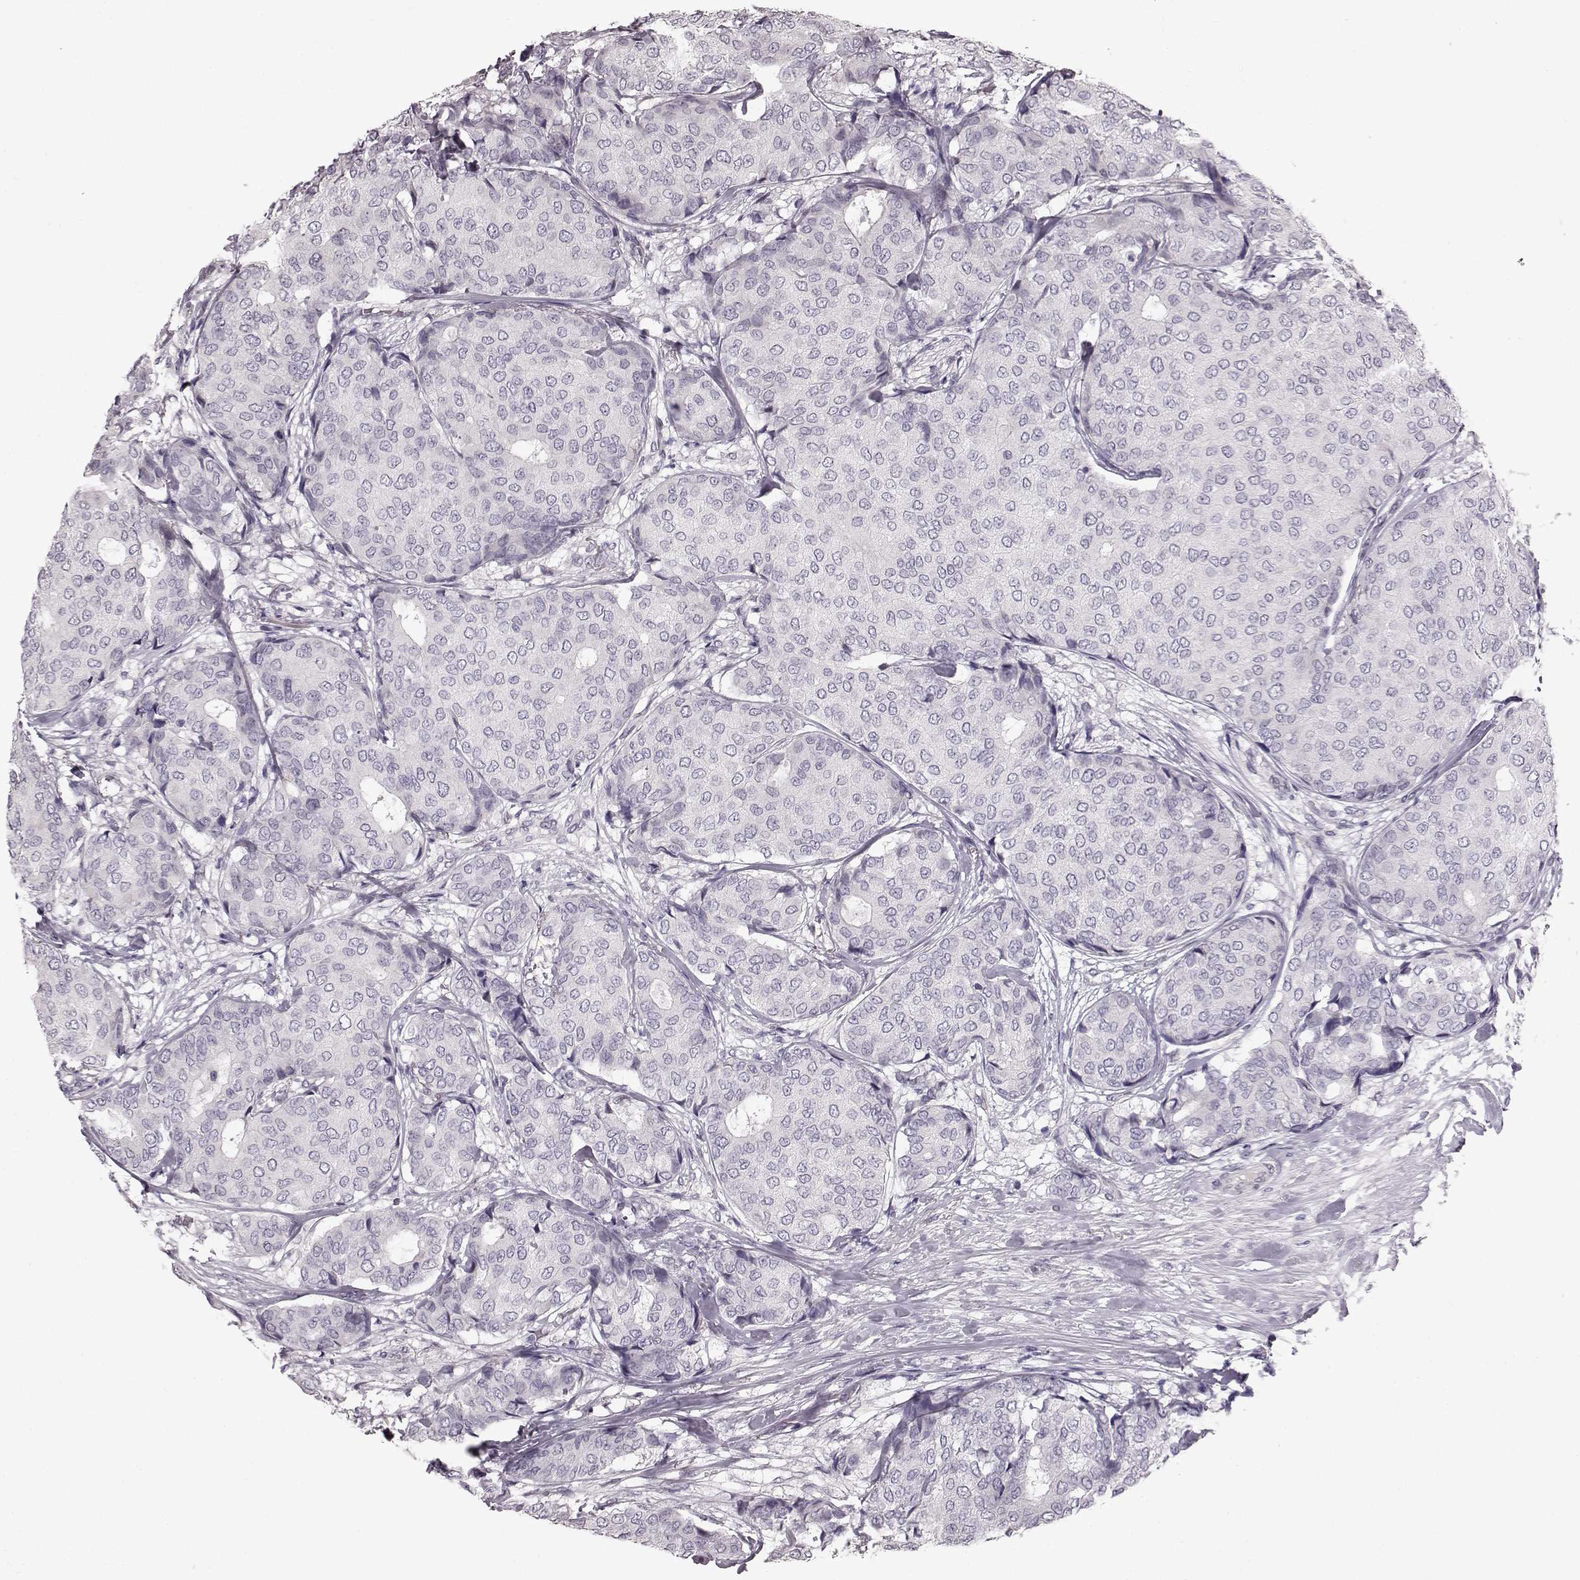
{"staining": {"intensity": "negative", "quantity": "none", "location": "none"}, "tissue": "breast cancer", "cell_type": "Tumor cells", "image_type": "cancer", "snomed": [{"axis": "morphology", "description": "Duct carcinoma"}, {"axis": "topography", "description": "Breast"}], "caption": "High power microscopy image of an immunohistochemistry (IHC) image of breast cancer (invasive ductal carcinoma), revealing no significant expression in tumor cells.", "gene": "TCHHL1", "patient": {"sex": "female", "age": 75}}